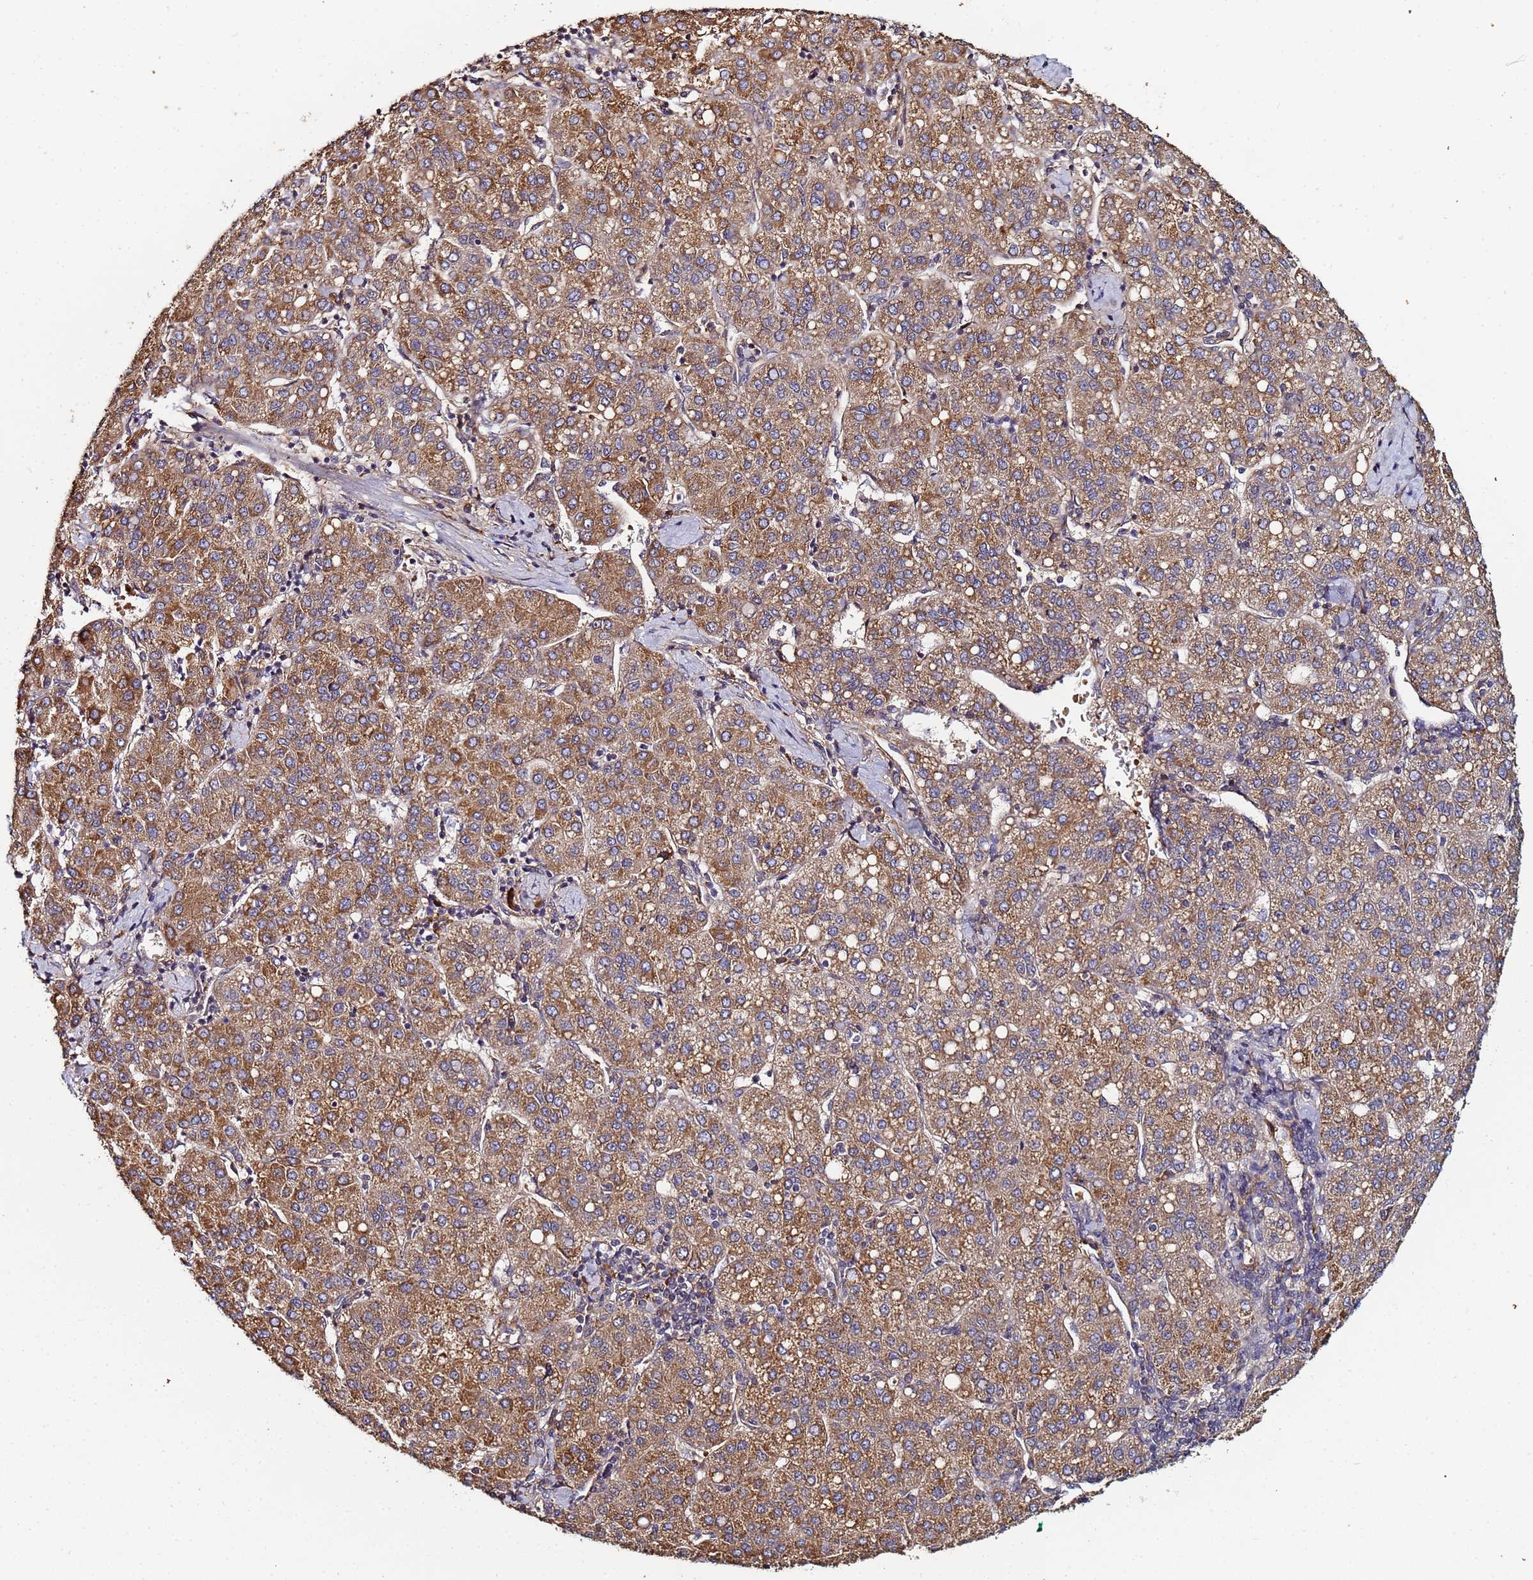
{"staining": {"intensity": "moderate", "quantity": ">75%", "location": "cytoplasmic/membranous"}, "tissue": "liver cancer", "cell_type": "Tumor cells", "image_type": "cancer", "snomed": [{"axis": "morphology", "description": "Carcinoma, Hepatocellular, NOS"}, {"axis": "topography", "description": "Liver"}], "caption": "About >75% of tumor cells in human liver cancer reveal moderate cytoplasmic/membranous protein expression as visualized by brown immunohistochemical staining.", "gene": "OSER1", "patient": {"sex": "male", "age": 65}}